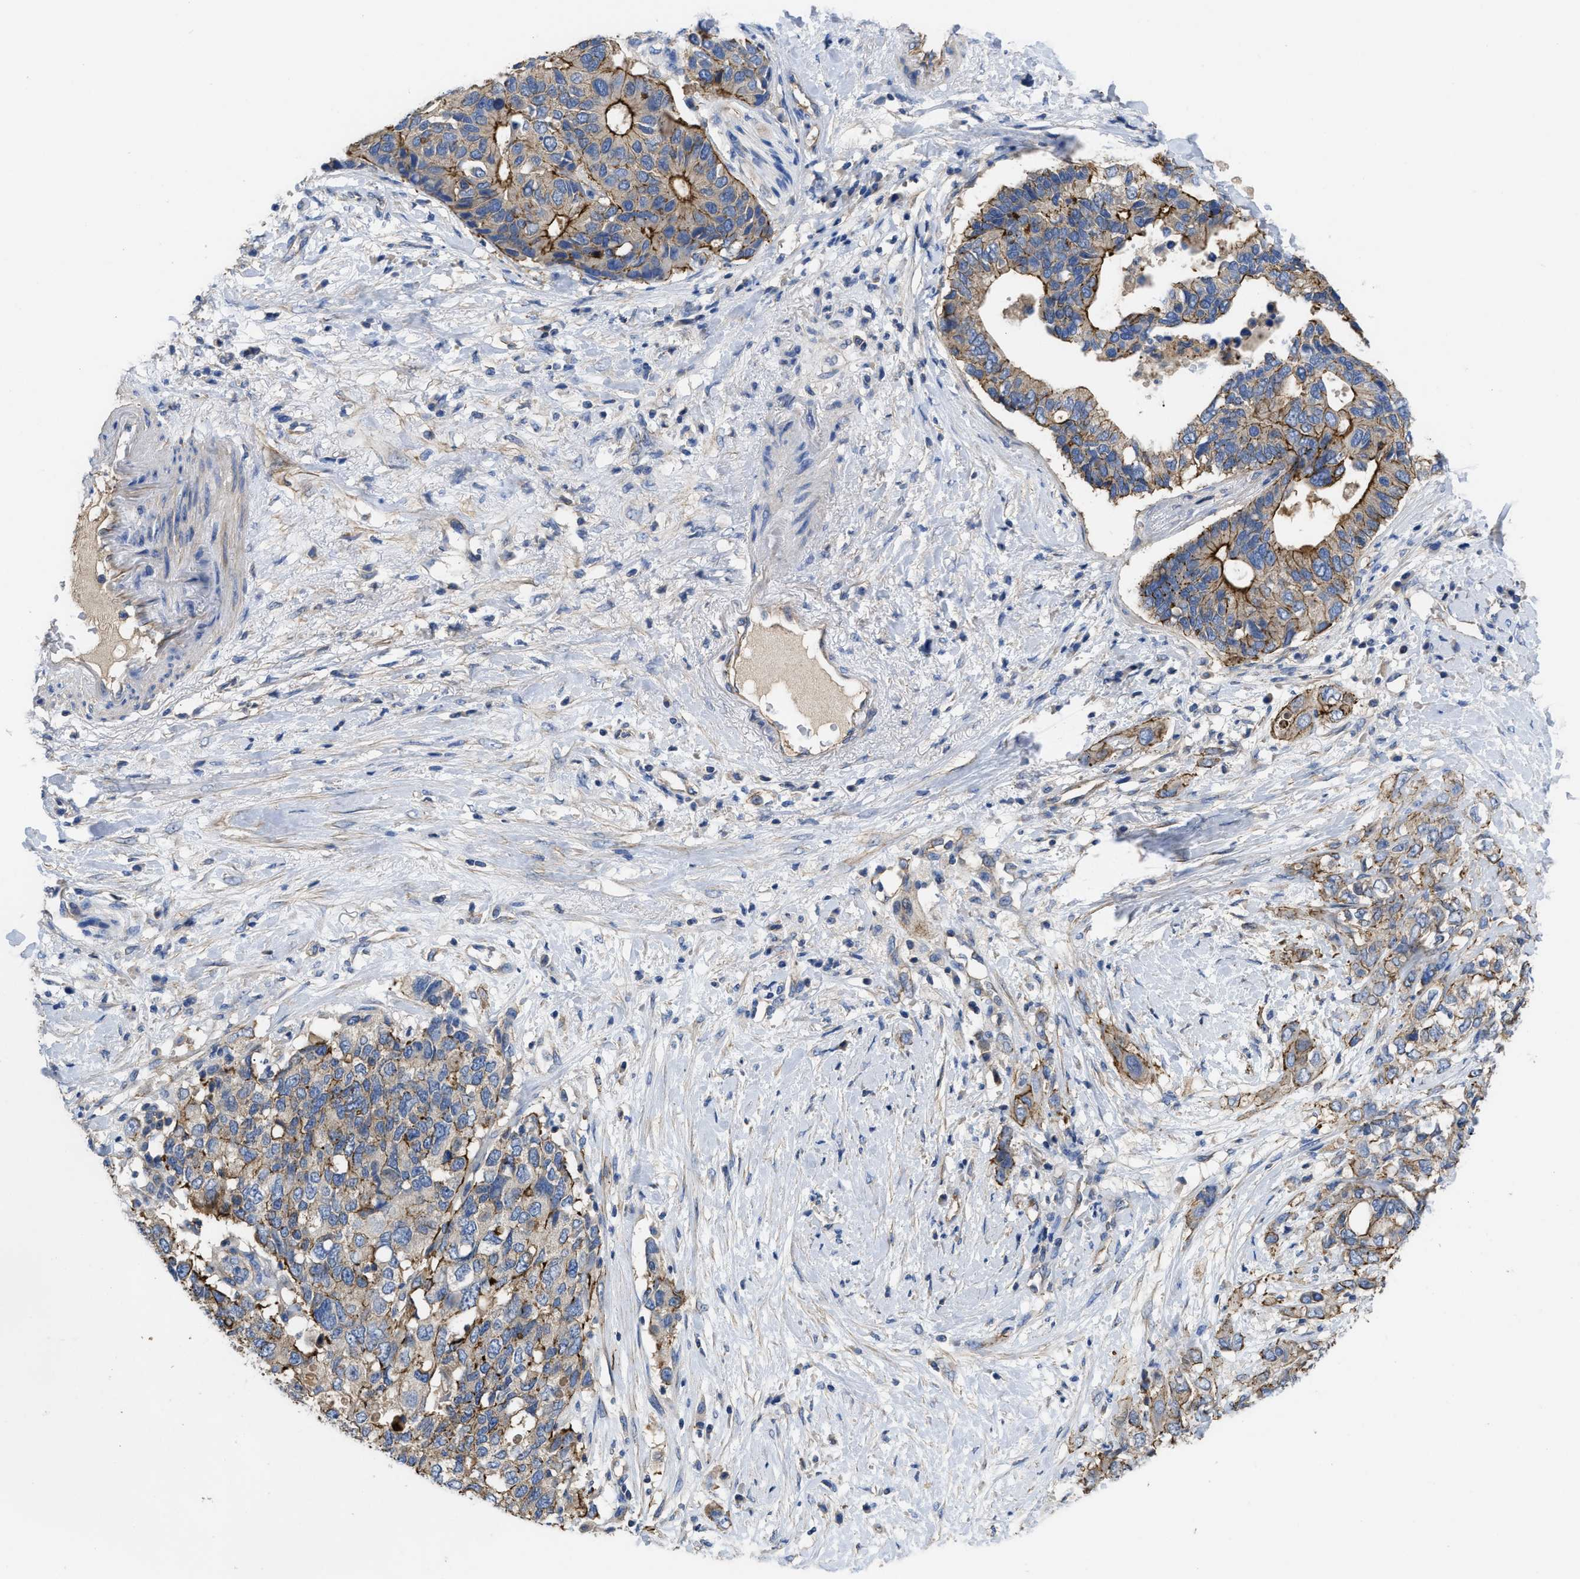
{"staining": {"intensity": "moderate", "quantity": "25%-75%", "location": "cytoplasmic/membranous"}, "tissue": "pancreatic cancer", "cell_type": "Tumor cells", "image_type": "cancer", "snomed": [{"axis": "morphology", "description": "Adenocarcinoma, NOS"}, {"axis": "topography", "description": "Pancreas"}], "caption": "Protein staining of pancreatic adenocarcinoma tissue shows moderate cytoplasmic/membranous staining in approximately 25%-75% of tumor cells. The staining was performed using DAB to visualize the protein expression in brown, while the nuclei were stained in blue with hematoxylin (Magnification: 20x).", "gene": "USP4", "patient": {"sex": "female", "age": 56}}